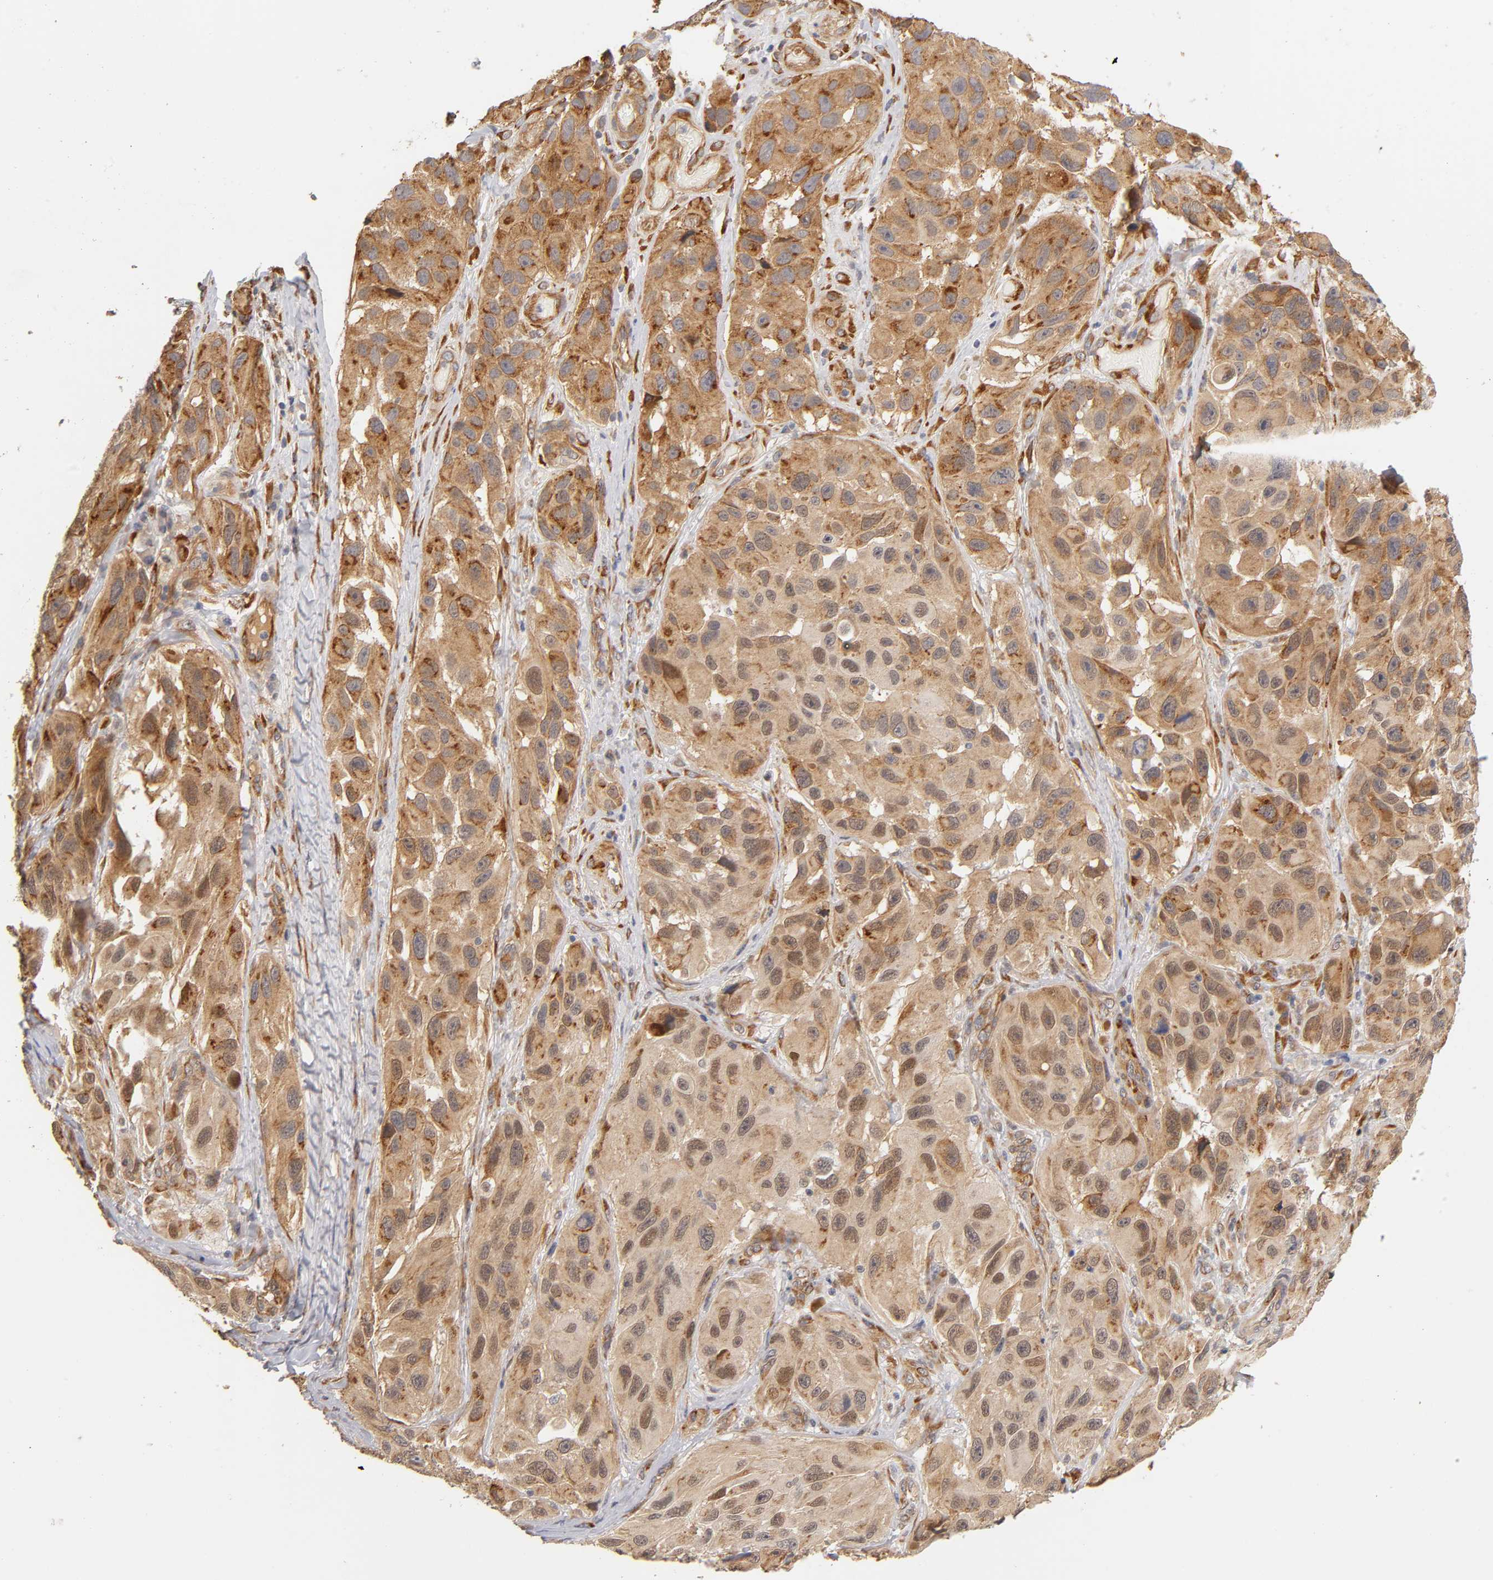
{"staining": {"intensity": "moderate", "quantity": "25%-75%", "location": "cytoplasmic/membranous"}, "tissue": "melanoma", "cell_type": "Tumor cells", "image_type": "cancer", "snomed": [{"axis": "morphology", "description": "Malignant melanoma, NOS"}, {"axis": "topography", "description": "Skin"}], "caption": "Approximately 25%-75% of tumor cells in melanoma exhibit moderate cytoplasmic/membranous protein positivity as visualized by brown immunohistochemical staining.", "gene": "LAMB1", "patient": {"sex": "female", "age": 73}}